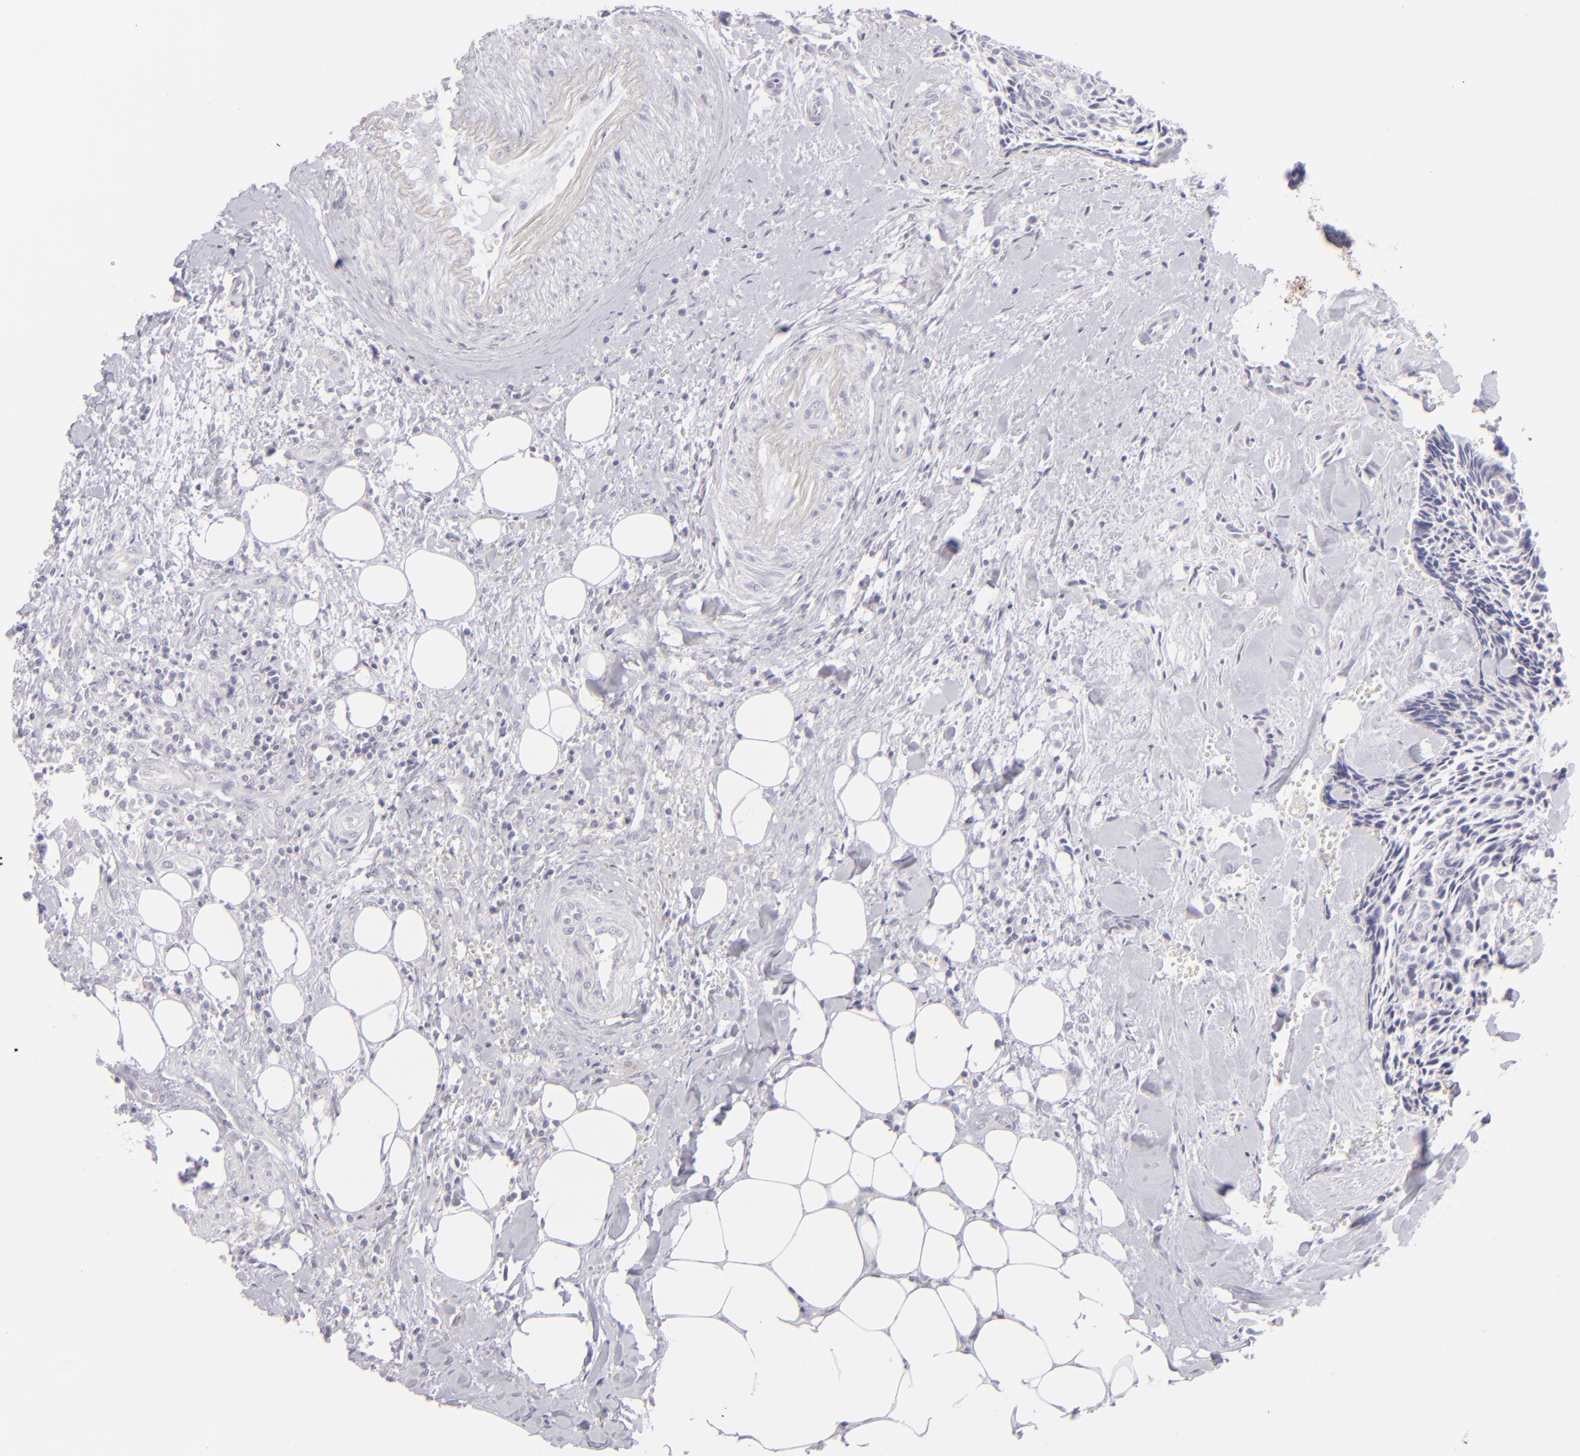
{"staining": {"intensity": "negative", "quantity": "none", "location": "none"}, "tissue": "head and neck cancer", "cell_type": "Tumor cells", "image_type": "cancer", "snomed": [{"axis": "morphology", "description": "Squamous cell carcinoma, NOS"}, {"axis": "topography", "description": "Salivary gland"}, {"axis": "topography", "description": "Head-Neck"}], "caption": "Photomicrograph shows no significant protein expression in tumor cells of squamous cell carcinoma (head and neck).", "gene": "CLDN4", "patient": {"sex": "male", "age": 70}}